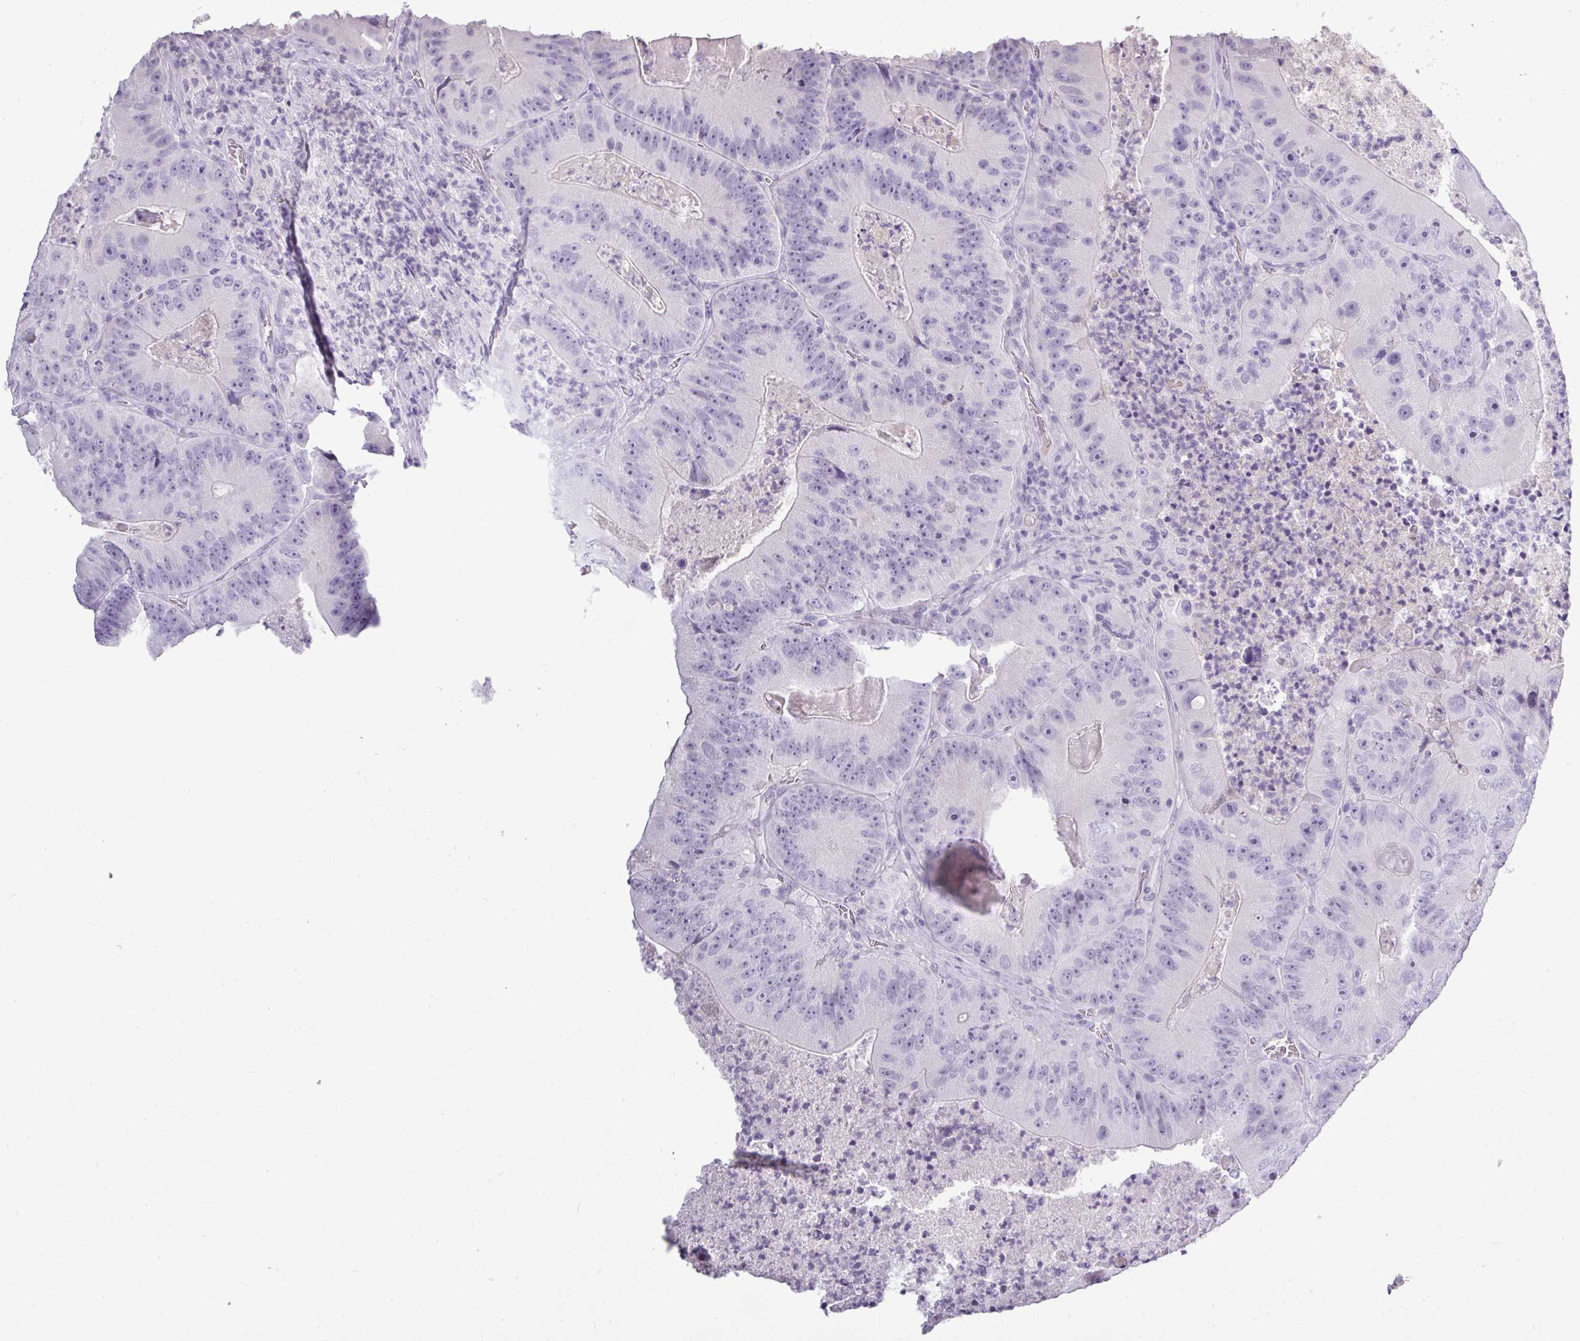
{"staining": {"intensity": "negative", "quantity": "none", "location": "none"}, "tissue": "colorectal cancer", "cell_type": "Tumor cells", "image_type": "cancer", "snomed": [{"axis": "morphology", "description": "Adenocarcinoma, NOS"}, {"axis": "topography", "description": "Colon"}], "caption": "Immunohistochemical staining of human colorectal cancer exhibits no significant staining in tumor cells.", "gene": "TMEM91", "patient": {"sex": "female", "age": 86}}